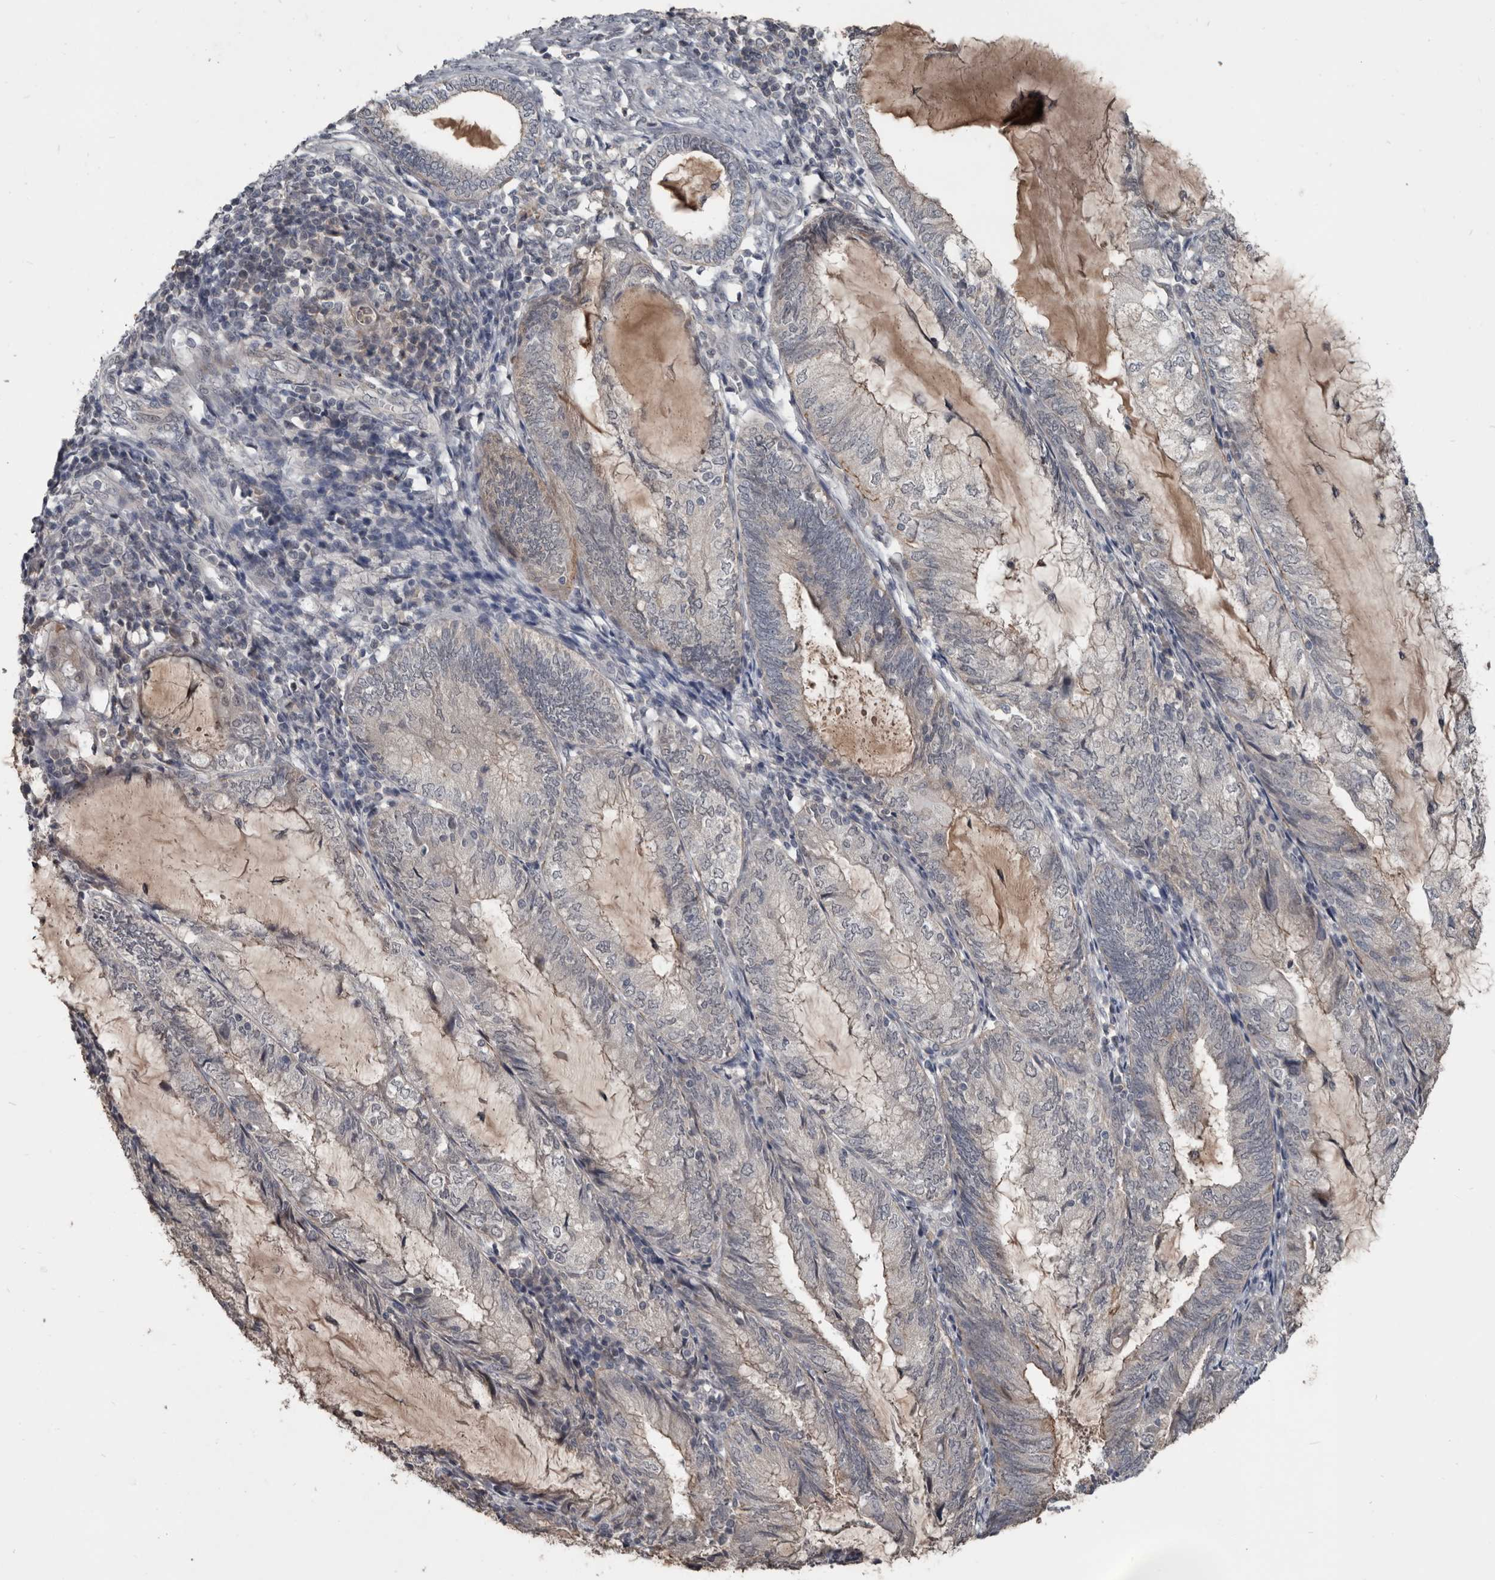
{"staining": {"intensity": "moderate", "quantity": "<25%", "location": "cytoplasmic/membranous"}, "tissue": "endometrial cancer", "cell_type": "Tumor cells", "image_type": "cancer", "snomed": [{"axis": "morphology", "description": "Adenocarcinoma, NOS"}, {"axis": "topography", "description": "Endometrium"}], "caption": "Adenocarcinoma (endometrial) tissue reveals moderate cytoplasmic/membranous positivity in approximately <25% of tumor cells, visualized by immunohistochemistry.", "gene": "C1orf216", "patient": {"sex": "female", "age": 81}}